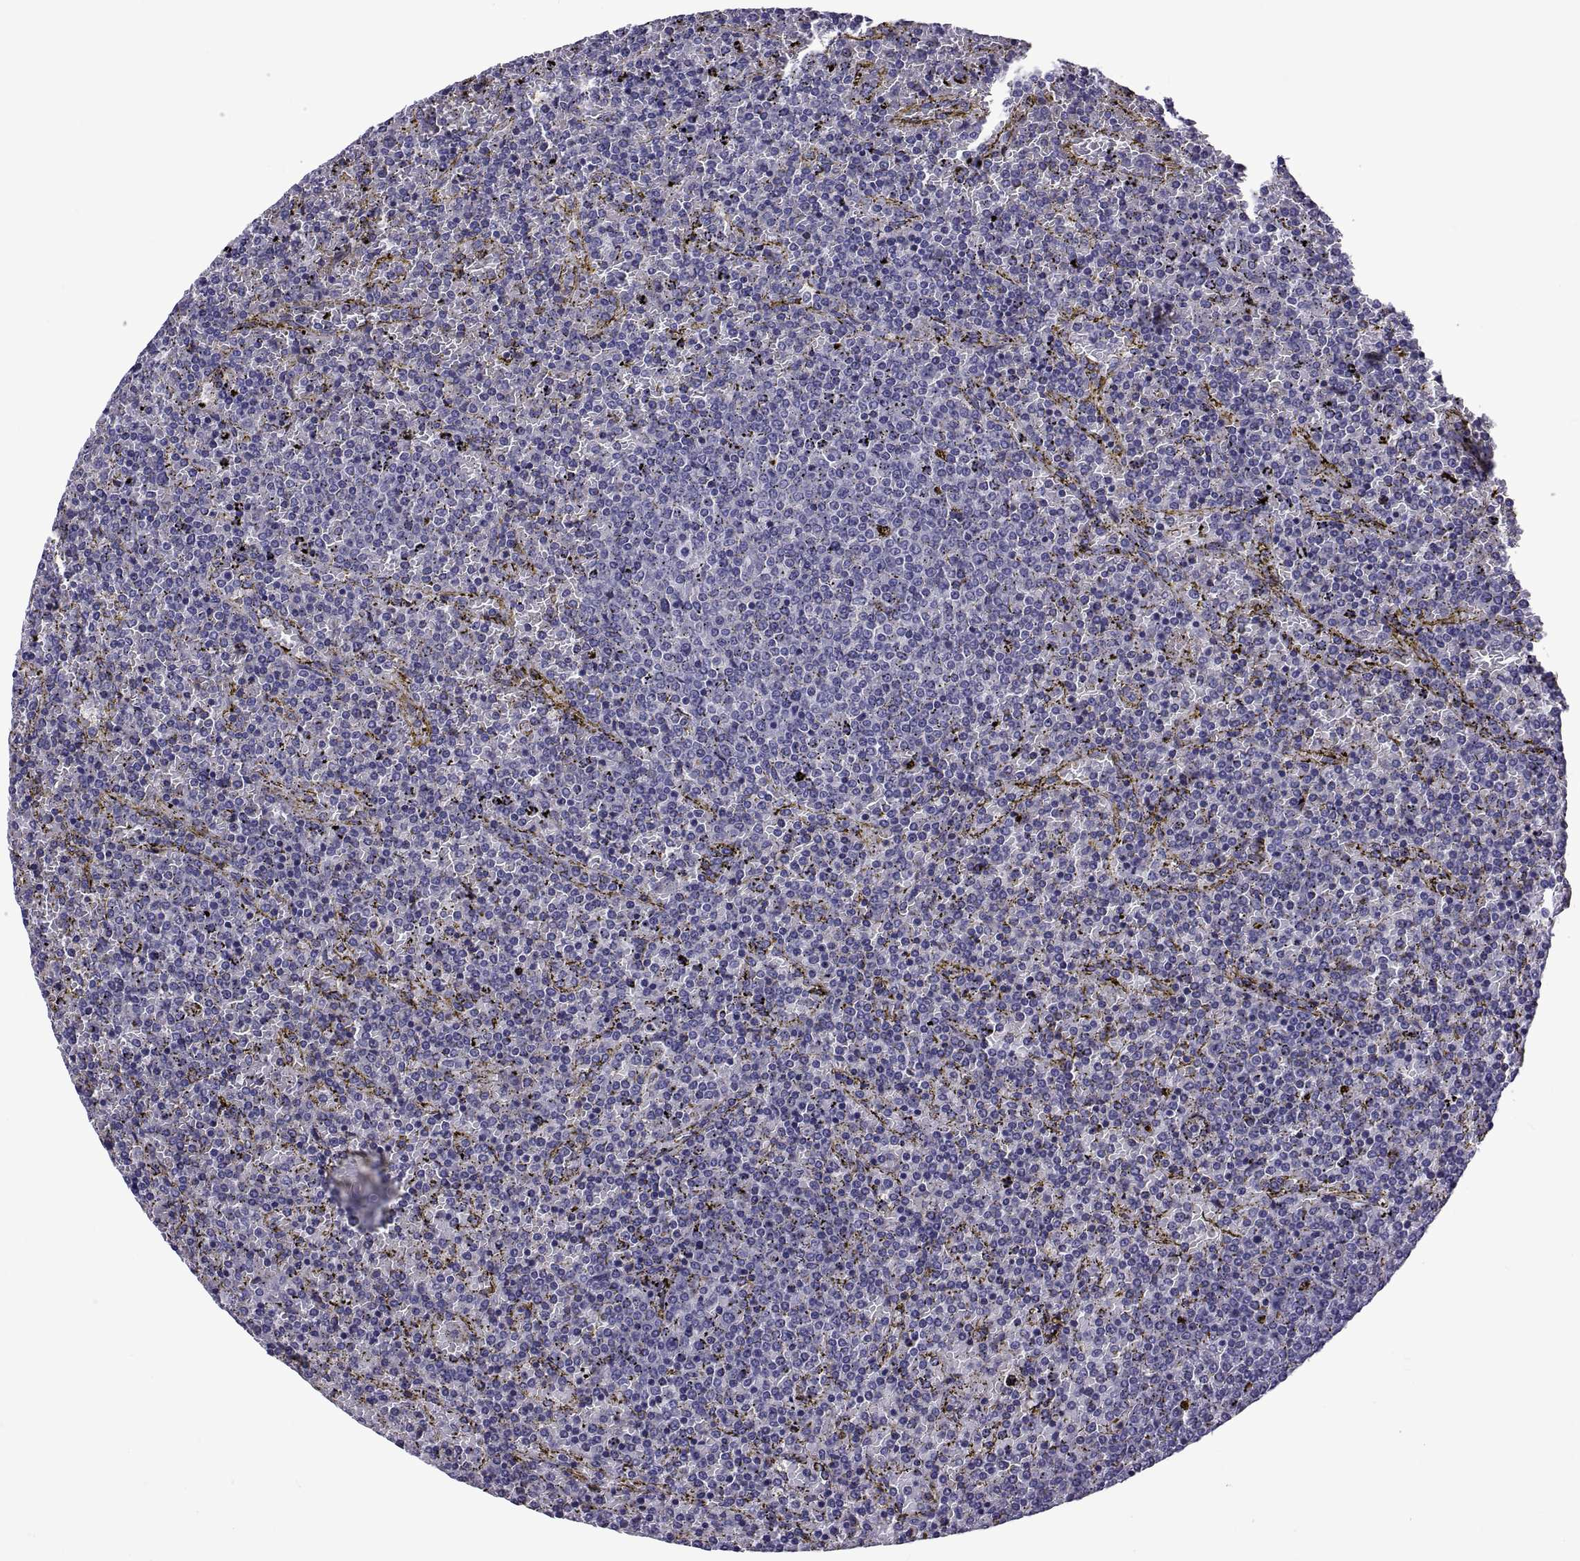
{"staining": {"intensity": "negative", "quantity": "none", "location": "none"}, "tissue": "lymphoma", "cell_type": "Tumor cells", "image_type": "cancer", "snomed": [{"axis": "morphology", "description": "Malignant lymphoma, non-Hodgkin's type, Low grade"}, {"axis": "topography", "description": "Spleen"}], "caption": "Immunohistochemical staining of human lymphoma displays no significant expression in tumor cells.", "gene": "TMC3", "patient": {"sex": "female", "age": 77}}